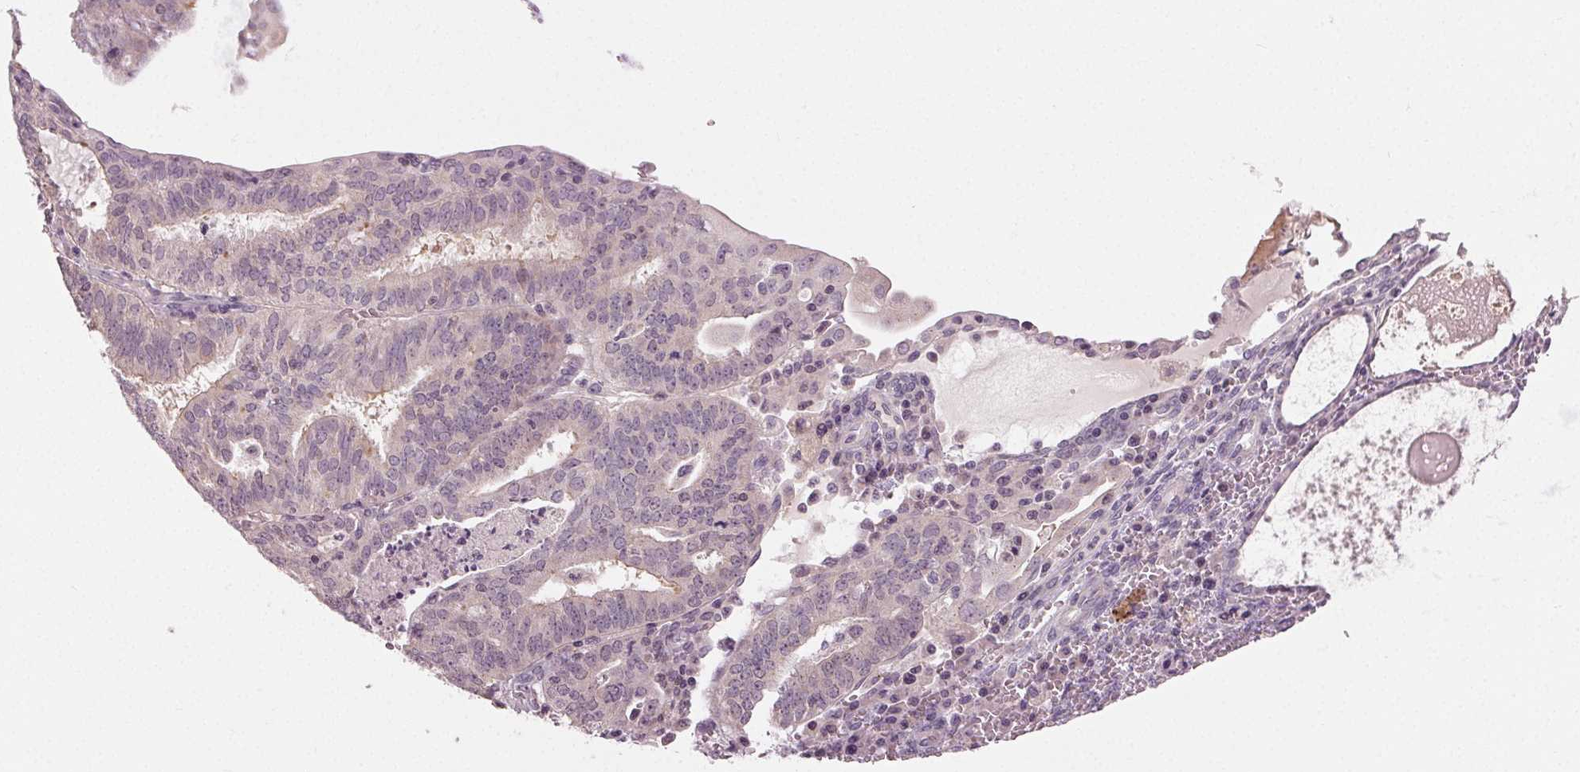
{"staining": {"intensity": "negative", "quantity": "none", "location": "none"}, "tissue": "cervical cancer", "cell_type": "Tumor cells", "image_type": "cancer", "snomed": [{"axis": "morphology", "description": "Adenocarcinoma, NOS"}, {"axis": "topography", "description": "Cervix"}], "caption": "This histopathology image is of cervical cancer (adenocarcinoma) stained with immunohistochemistry (IHC) to label a protein in brown with the nuclei are counter-stained blue. There is no staining in tumor cells. (DAB (3,3'-diaminobenzidine) IHC, high magnification).", "gene": "ZNF605", "patient": {"sex": "female", "age": 56}}